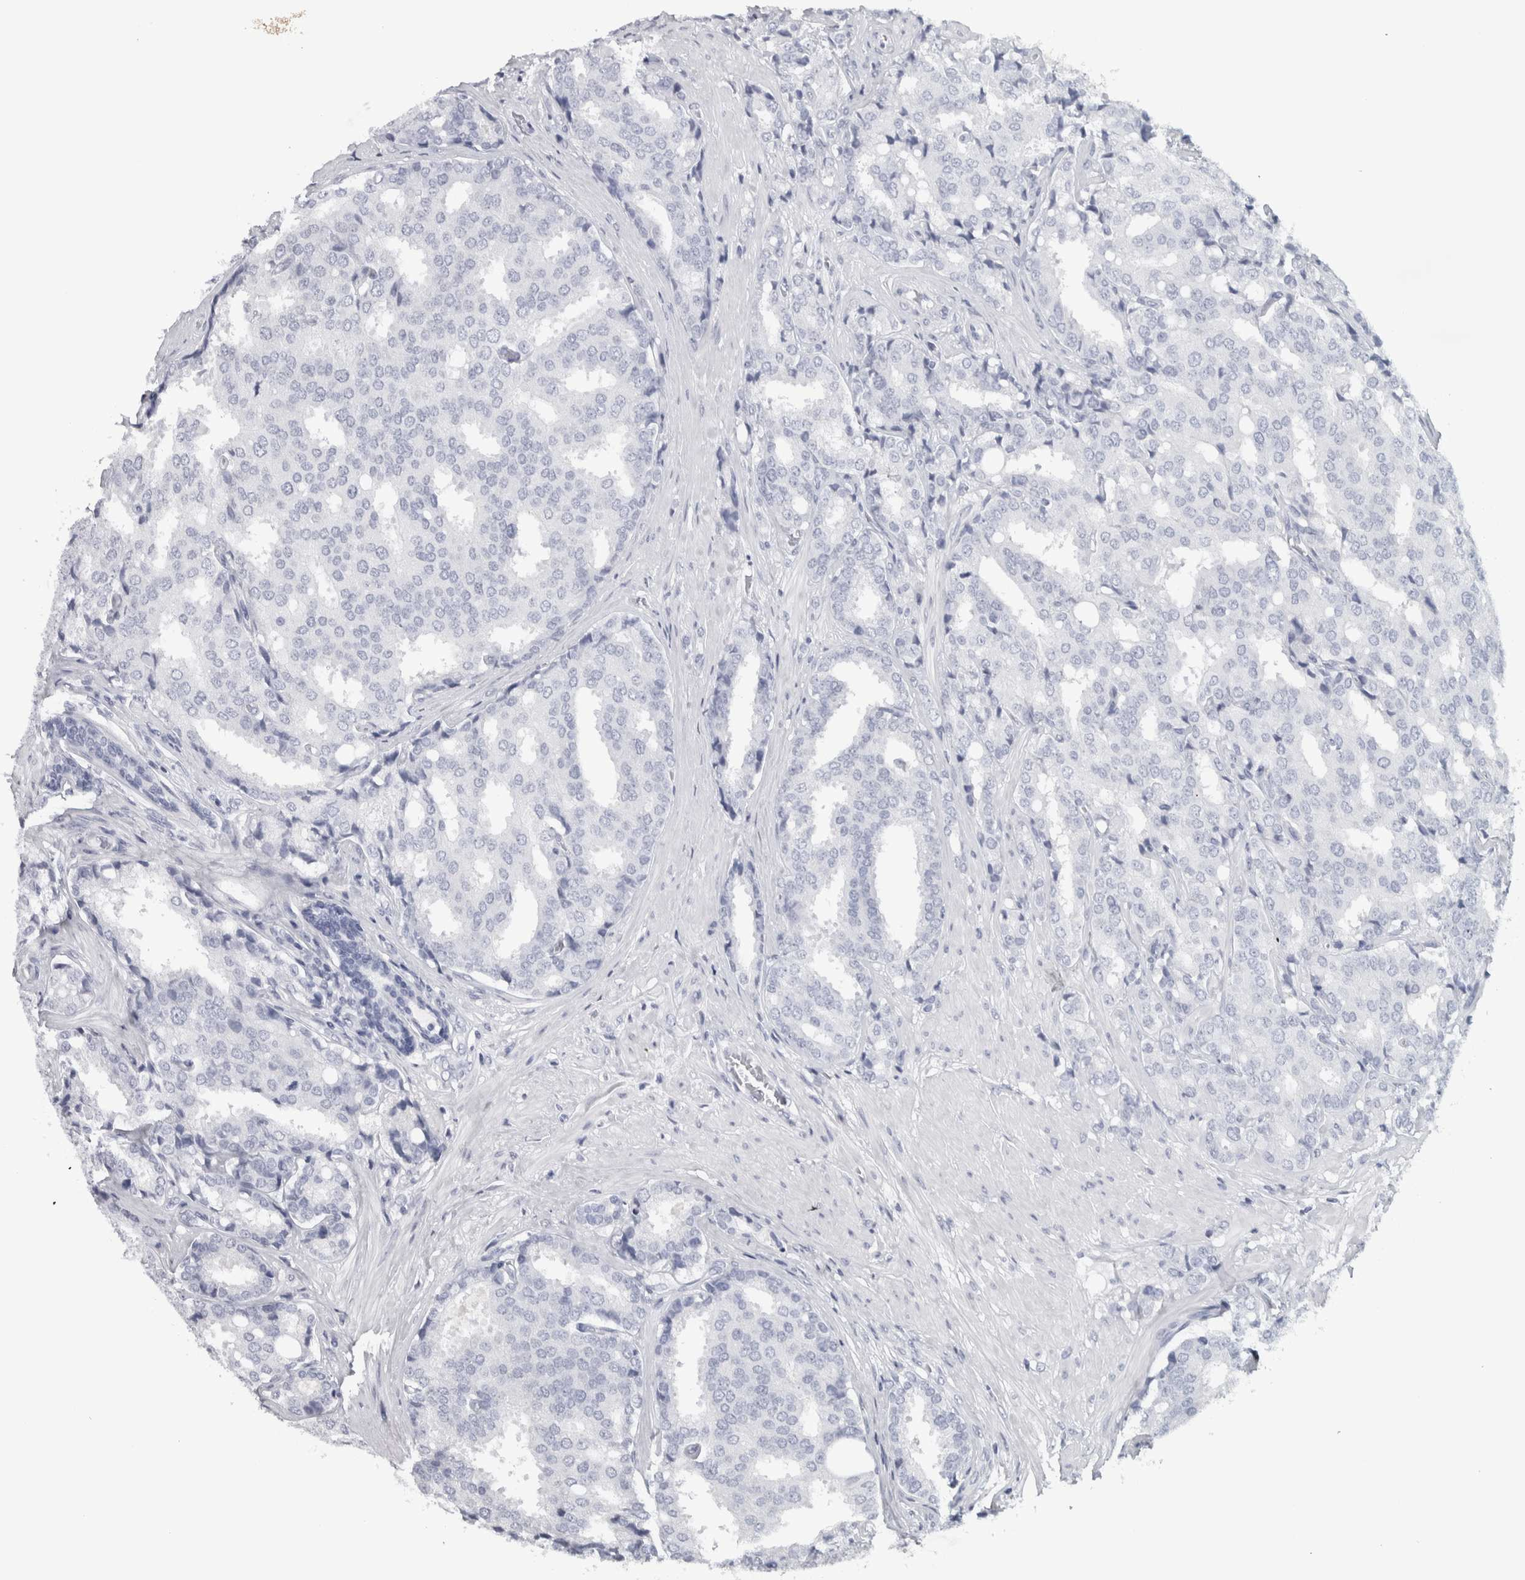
{"staining": {"intensity": "negative", "quantity": "none", "location": "none"}, "tissue": "prostate cancer", "cell_type": "Tumor cells", "image_type": "cancer", "snomed": [{"axis": "morphology", "description": "Adenocarcinoma, High grade"}, {"axis": "topography", "description": "Prostate"}], "caption": "Tumor cells show no significant expression in high-grade adenocarcinoma (prostate).", "gene": "NECAB1", "patient": {"sex": "male", "age": 50}}